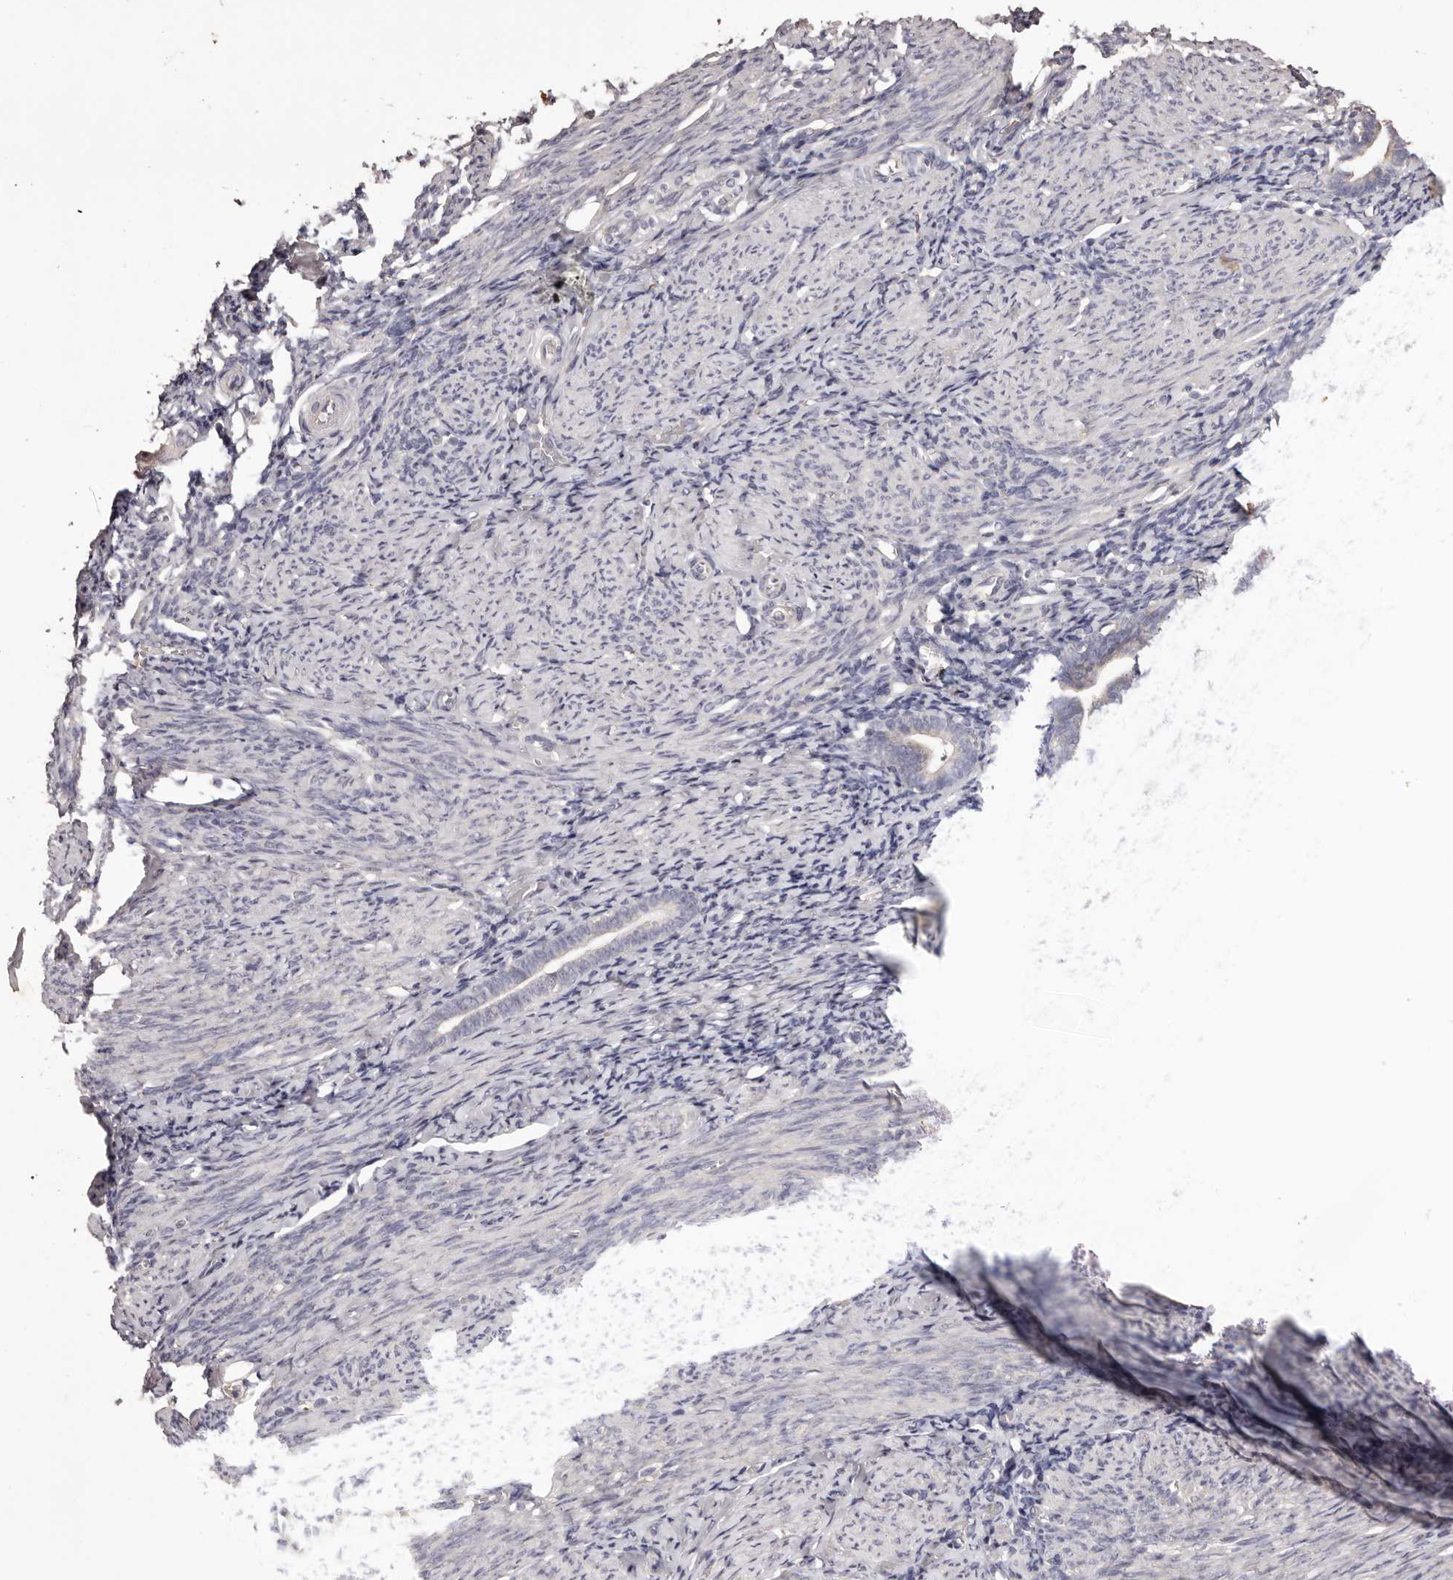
{"staining": {"intensity": "negative", "quantity": "none", "location": "none"}, "tissue": "endometrium", "cell_type": "Cells in endometrial stroma", "image_type": "normal", "snomed": [{"axis": "morphology", "description": "Normal tissue, NOS"}, {"axis": "topography", "description": "Endometrium"}], "caption": "IHC micrograph of unremarkable endometrium: human endometrium stained with DAB (3,3'-diaminobenzidine) reveals no significant protein expression in cells in endometrial stroma. Nuclei are stained in blue.", "gene": "ETNK1", "patient": {"sex": "female", "age": 51}}